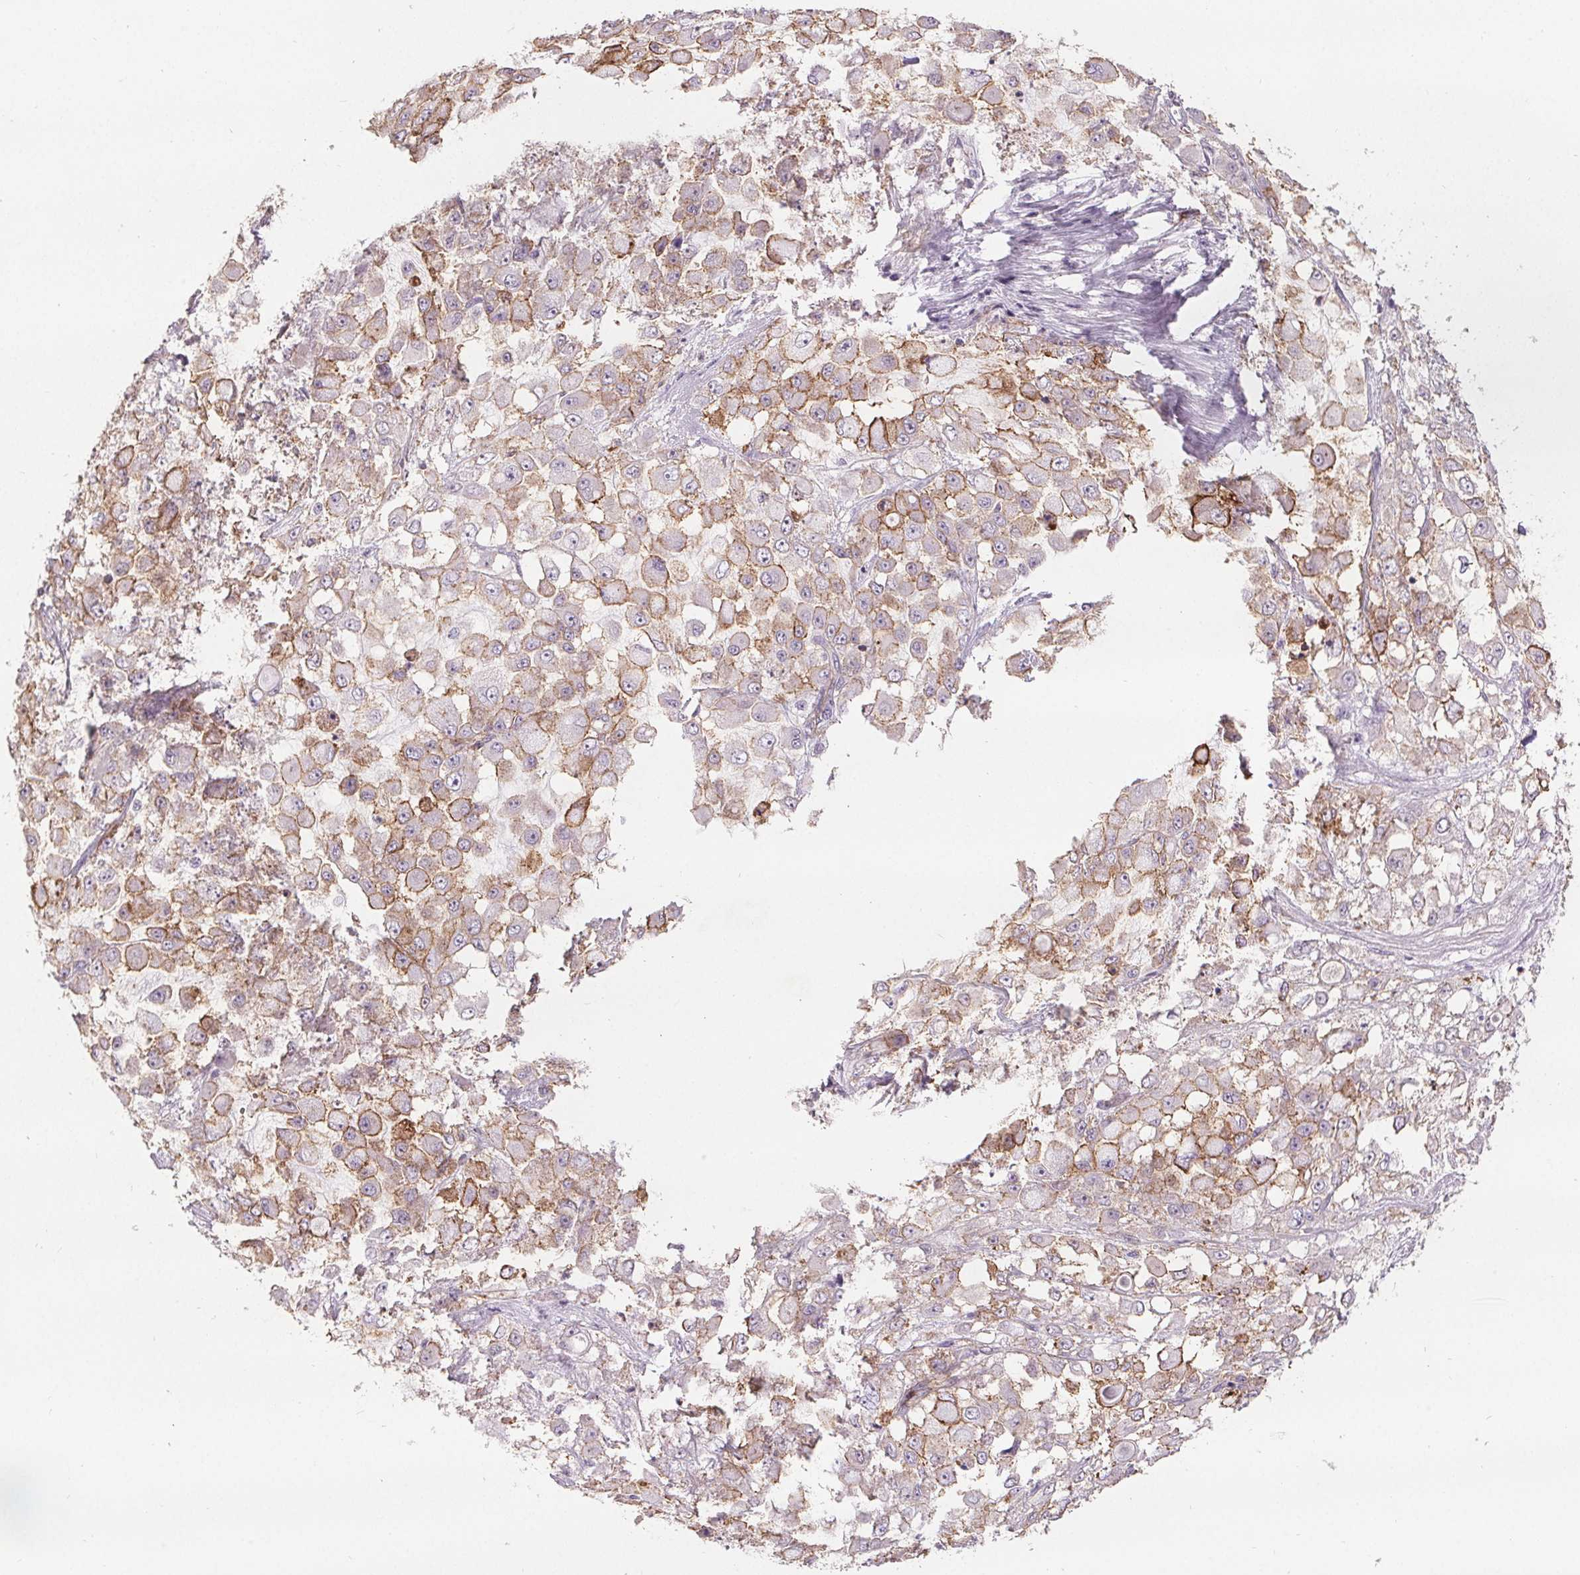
{"staining": {"intensity": "moderate", "quantity": ">75%", "location": "cytoplasmic/membranous"}, "tissue": "stomach cancer", "cell_type": "Tumor cells", "image_type": "cancer", "snomed": [{"axis": "morphology", "description": "Adenocarcinoma, NOS"}, {"axis": "topography", "description": "Stomach"}], "caption": "Moderate cytoplasmic/membranous protein staining is seen in approximately >75% of tumor cells in stomach adenocarcinoma.", "gene": "ATP1A1", "patient": {"sex": "female", "age": 76}}